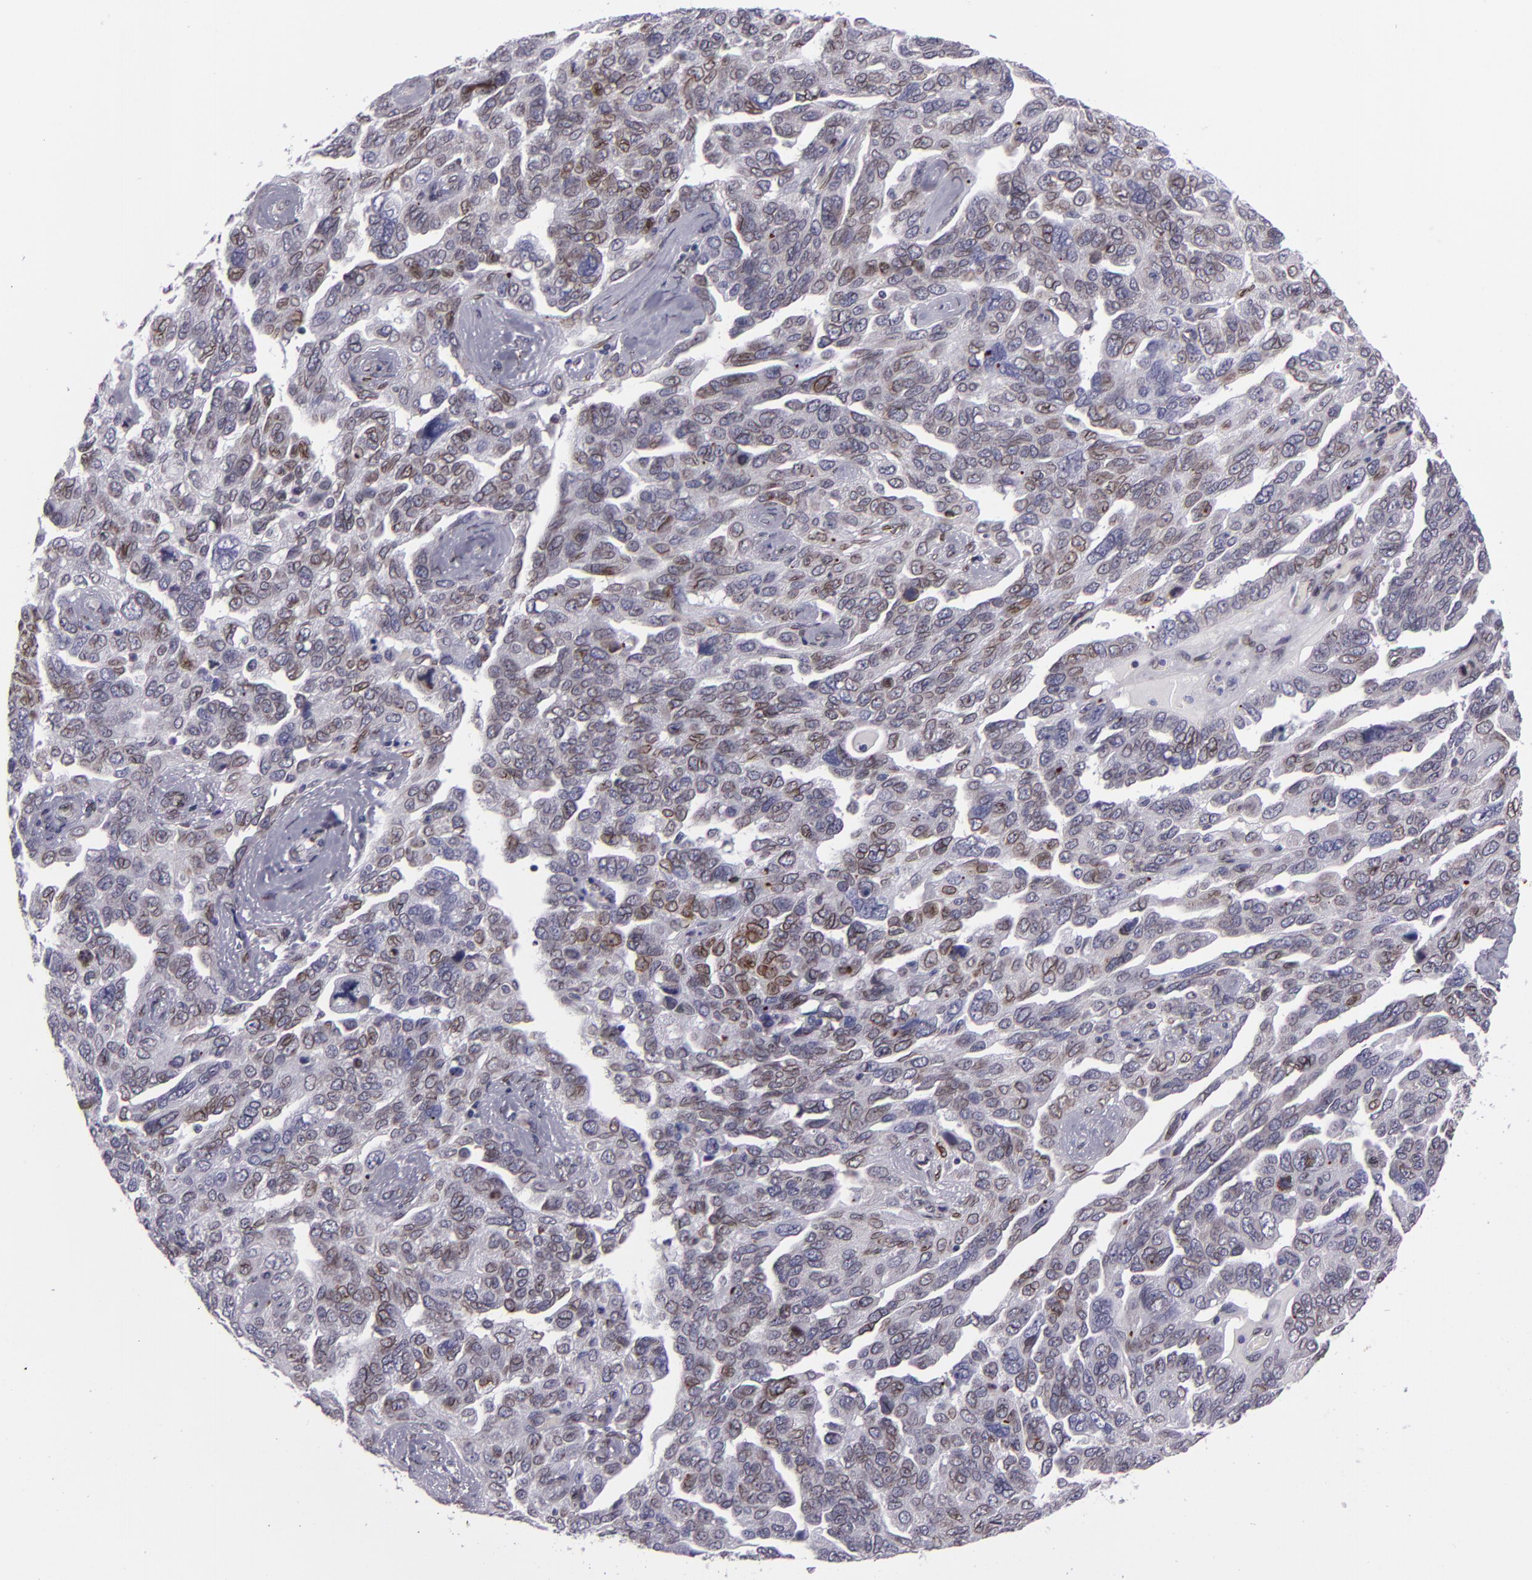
{"staining": {"intensity": "moderate", "quantity": "25%-75%", "location": "nuclear"}, "tissue": "ovarian cancer", "cell_type": "Tumor cells", "image_type": "cancer", "snomed": [{"axis": "morphology", "description": "Cystadenocarcinoma, serous, NOS"}, {"axis": "topography", "description": "Ovary"}], "caption": "Human ovarian cancer (serous cystadenocarcinoma) stained with a brown dye displays moderate nuclear positive staining in approximately 25%-75% of tumor cells.", "gene": "EMD", "patient": {"sex": "female", "age": 64}}